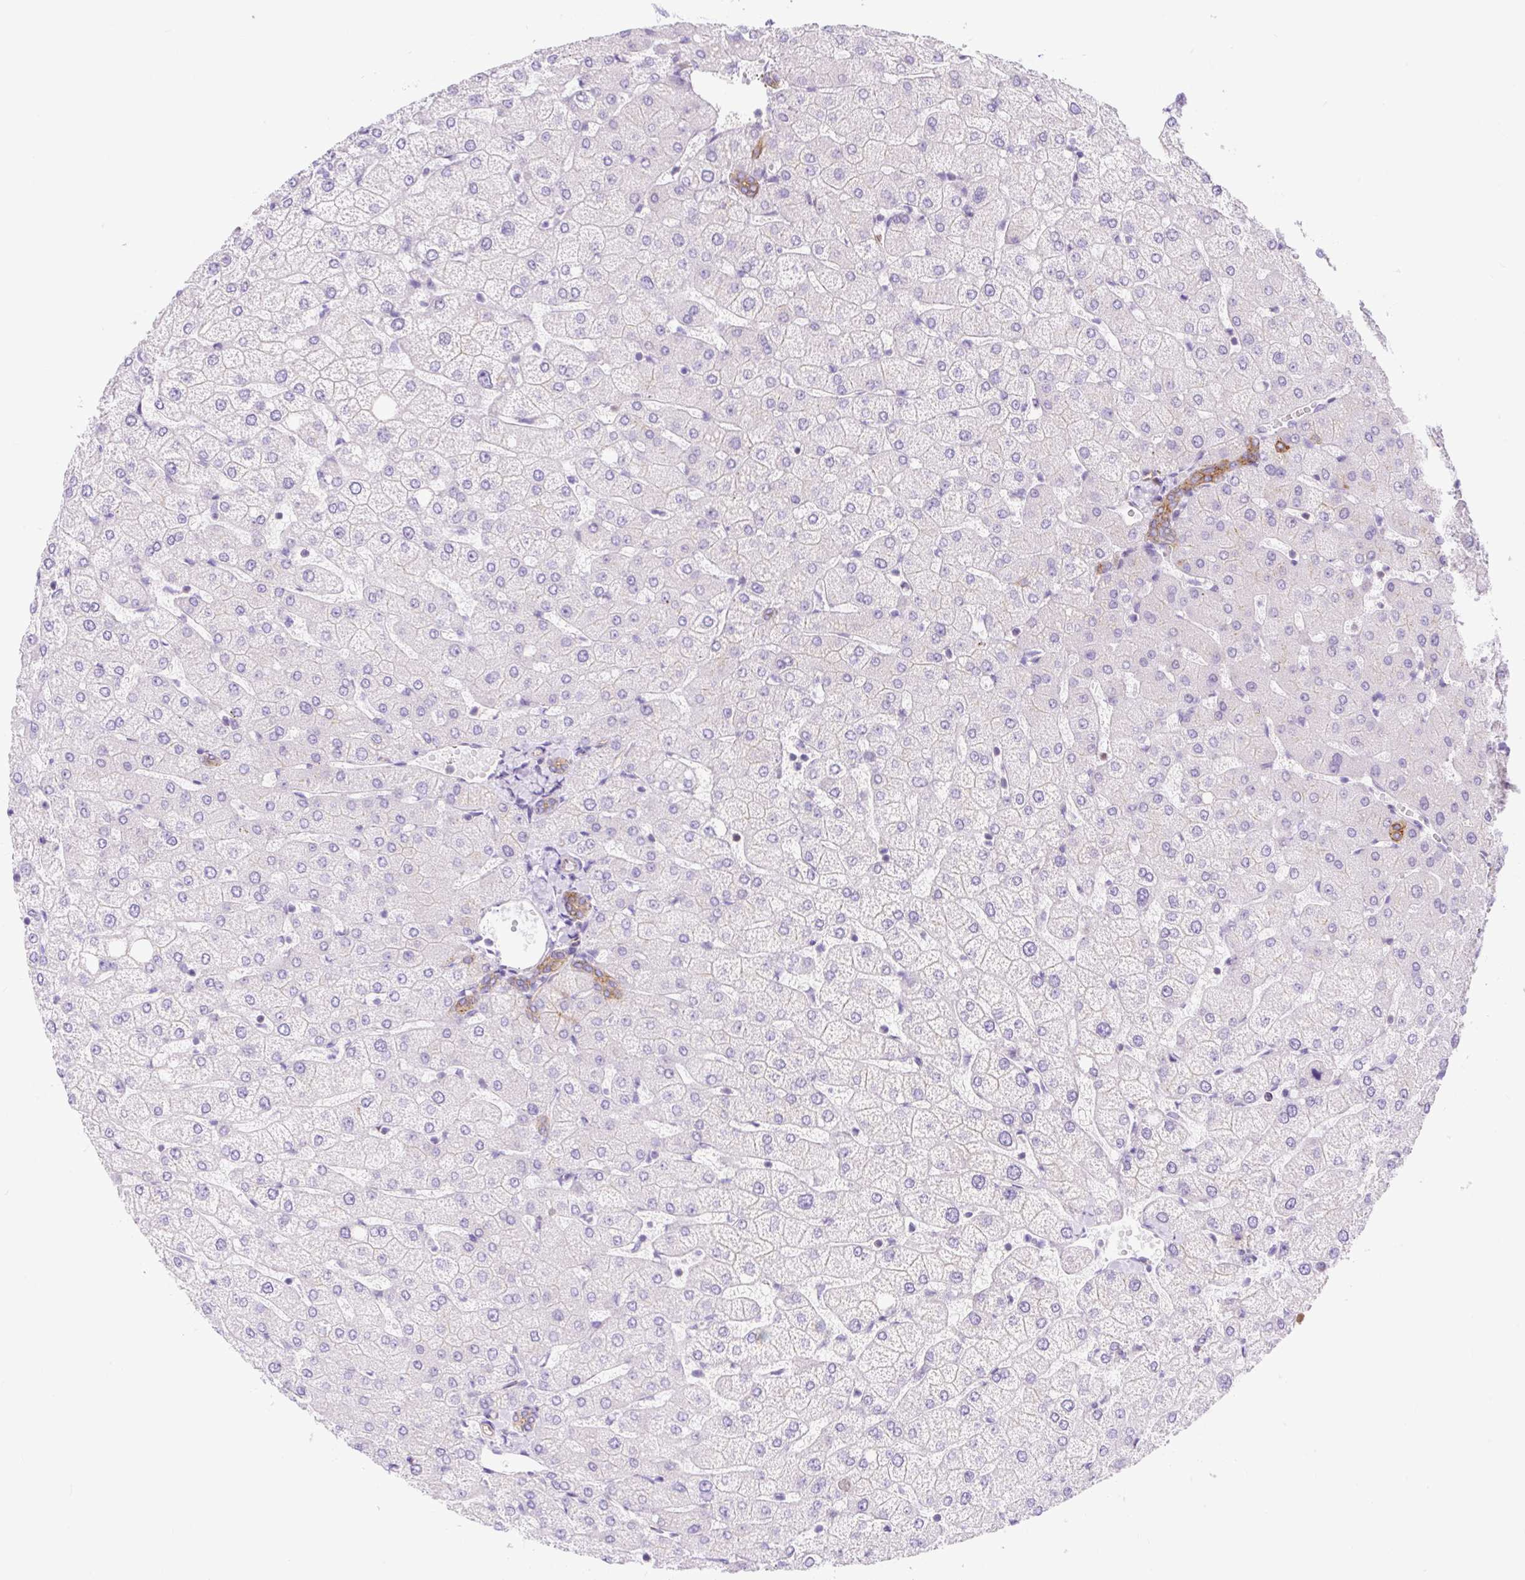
{"staining": {"intensity": "moderate", "quantity": ">75%", "location": "cytoplasmic/membranous"}, "tissue": "liver", "cell_type": "Cholangiocytes", "image_type": "normal", "snomed": [{"axis": "morphology", "description": "Normal tissue, NOS"}, {"axis": "topography", "description": "Liver"}], "caption": "Protein analysis of normal liver exhibits moderate cytoplasmic/membranous positivity in about >75% of cholangiocytes.", "gene": "HIP1R", "patient": {"sex": "female", "age": 54}}